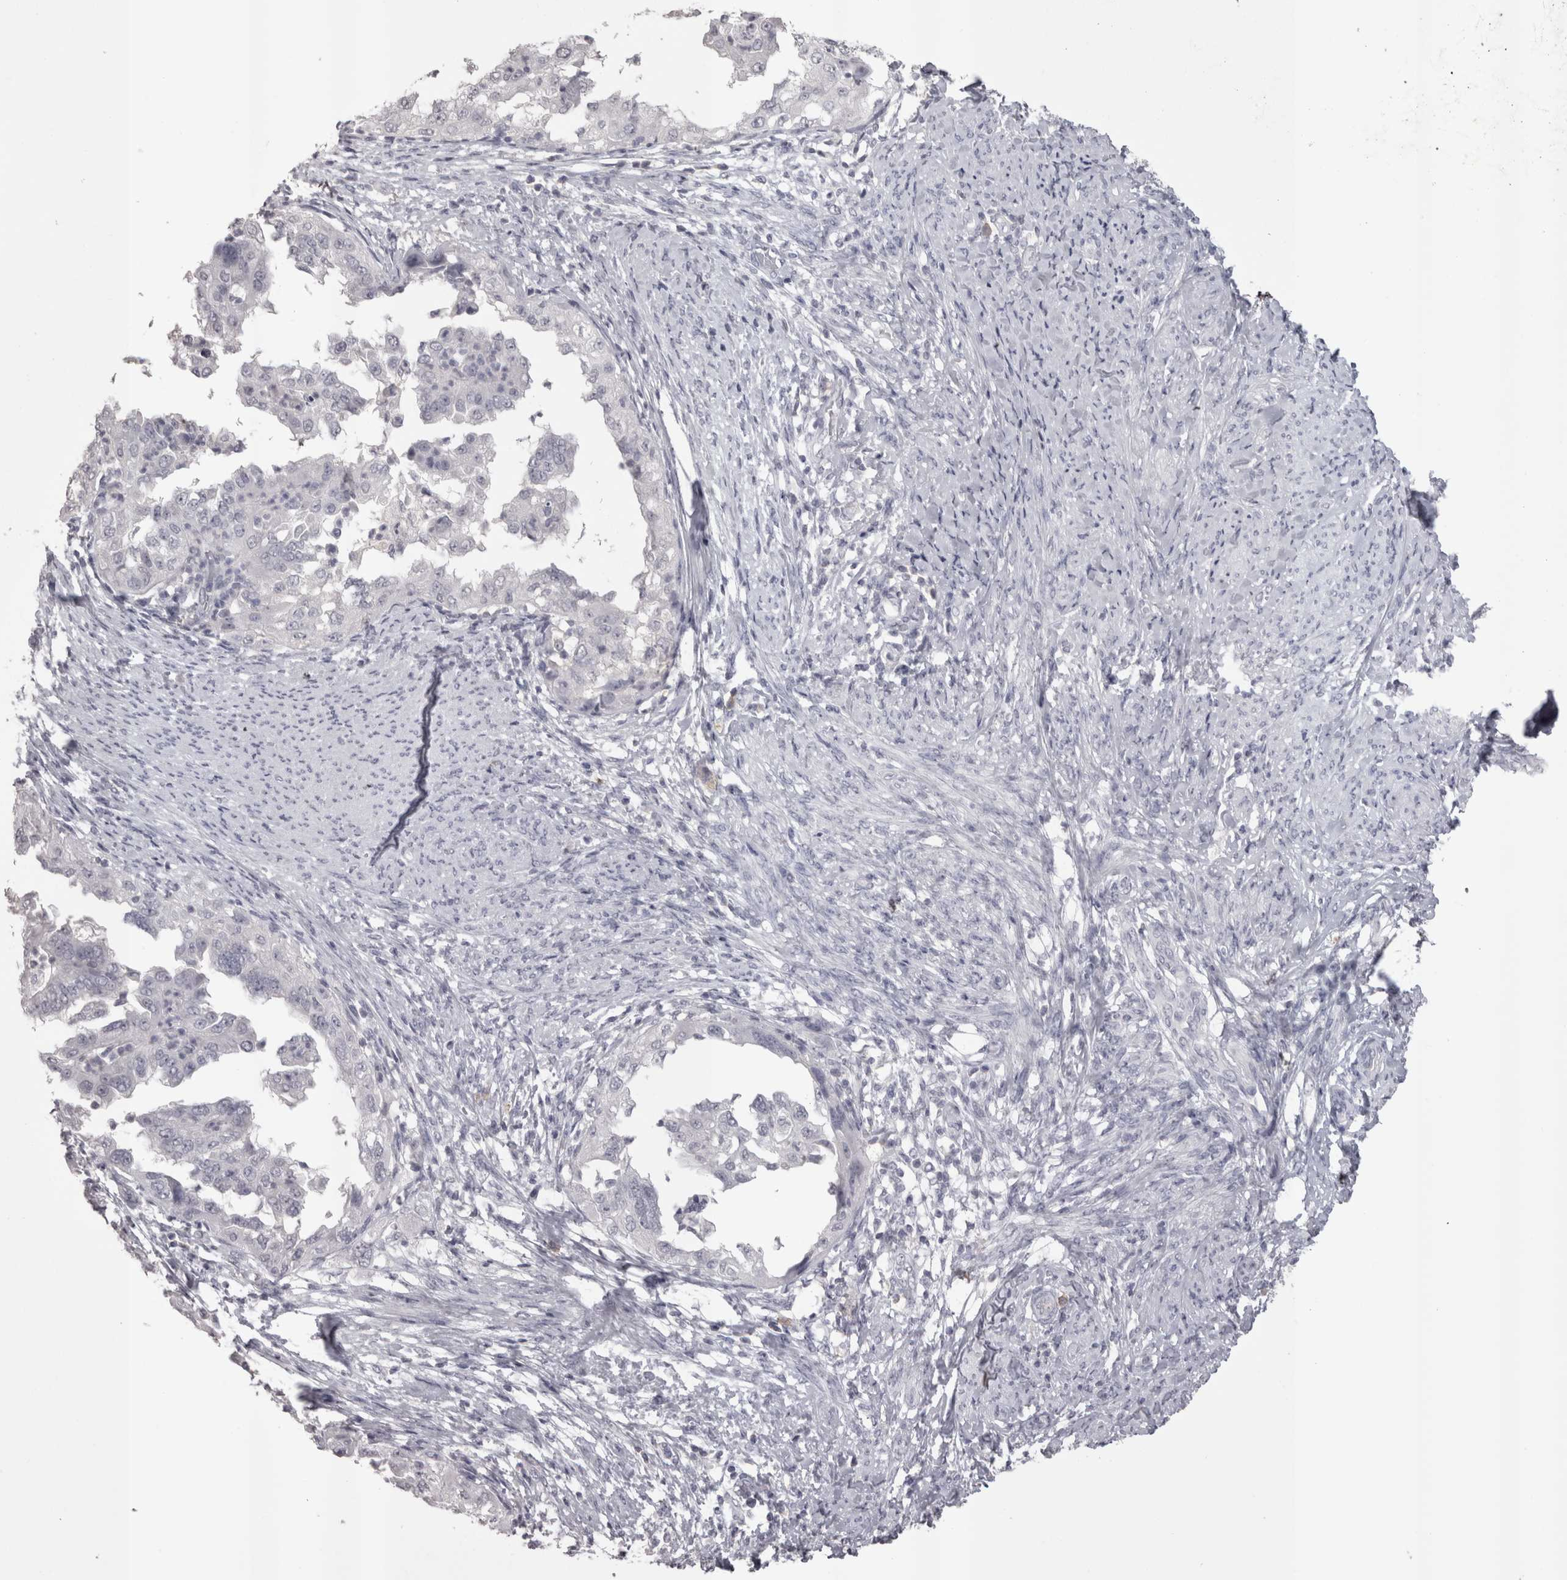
{"staining": {"intensity": "negative", "quantity": "none", "location": "none"}, "tissue": "endometrial cancer", "cell_type": "Tumor cells", "image_type": "cancer", "snomed": [{"axis": "morphology", "description": "Adenocarcinoma, NOS"}, {"axis": "topography", "description": "Endometrium"}], "caption": "IHC of endometrial adenocarcinoma shows no expression in tumor cells.", "gene": "LAX1", "patient": {"sex": "female", "age": 85}}